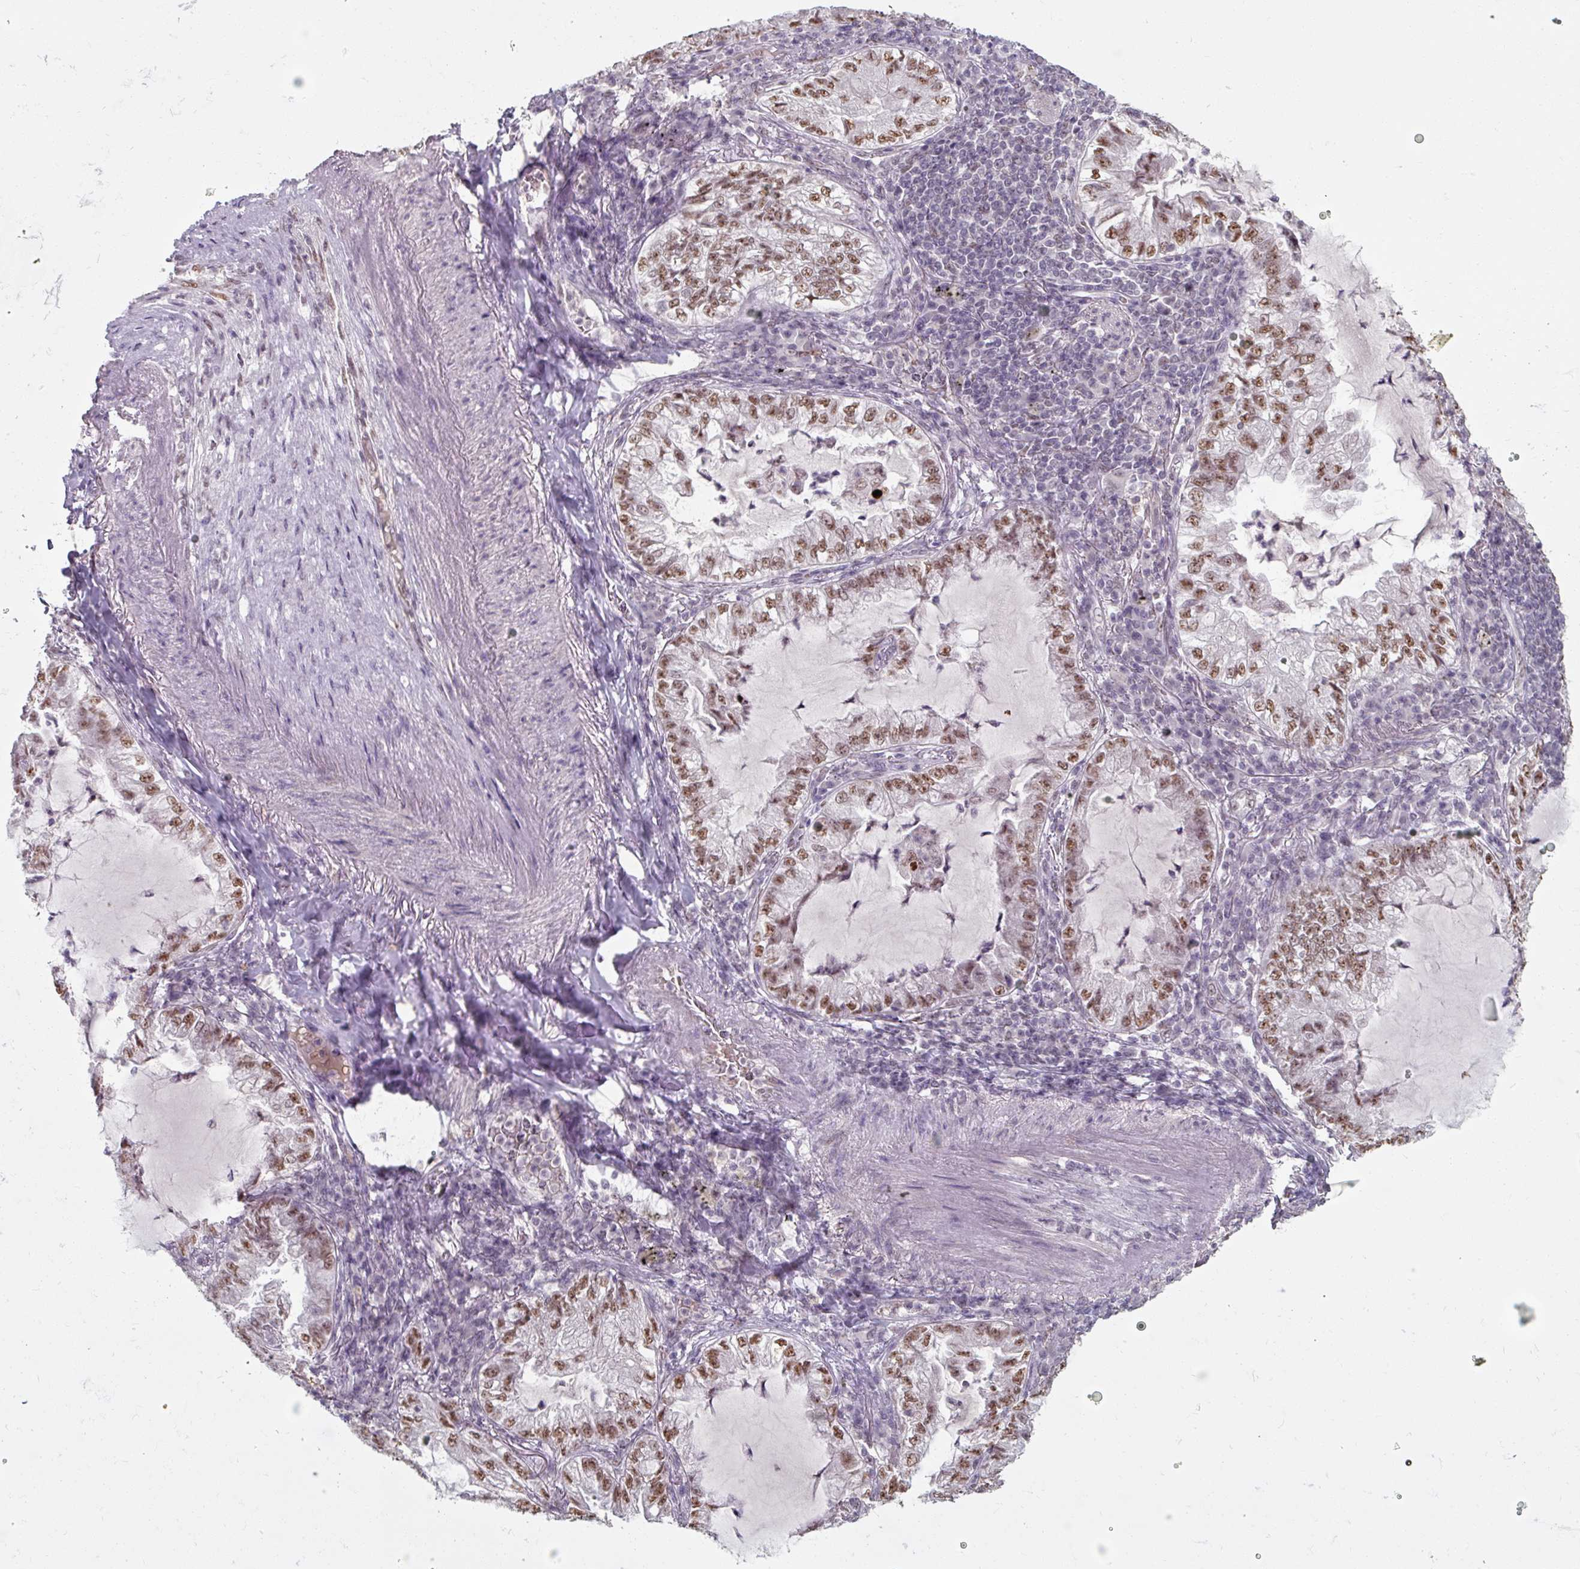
{"staining": {"intensity": "moderate", "quantity": ">75%", "location": "nuclear"}, "tissue": "lung cancer", "cell_type": "Tumor cells", "image_type": "cancer", "snomed": [{"axis": "morphology", "description": "Adenocarcinoma, NOS"}, {"axis": "topography", "description": "Lung"}], "caption": "Lung cancer was stained to show a protein in brown. There is medium levels of moderate nuclear expression in about >75% of tumor cells.", "gene": "ZFTRAF1", "patient": {"sex": "female", "age": 73}}